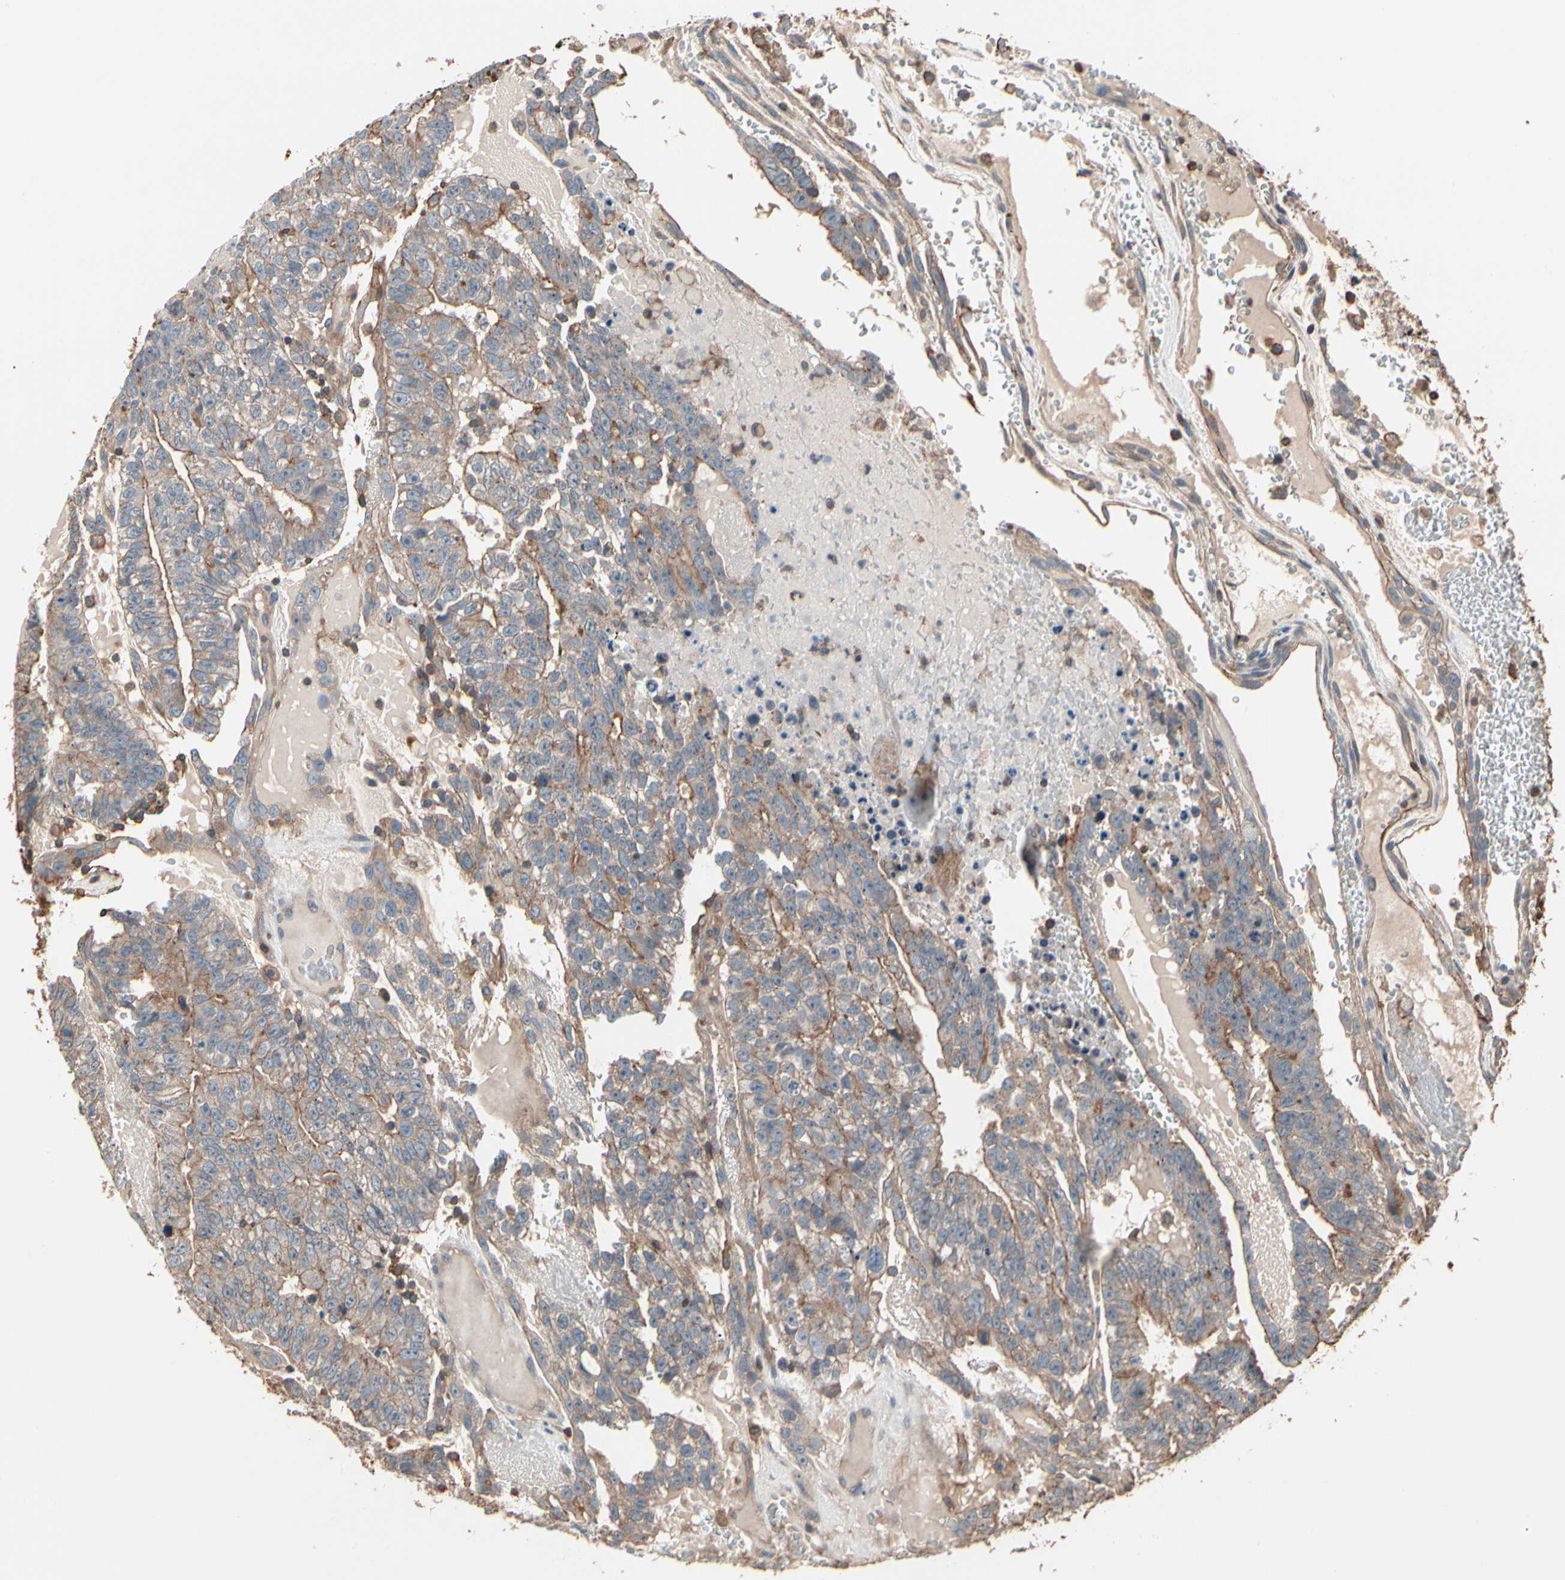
{"staining": {"intensity": "weak", "quantity": "25%-75%", "location": "cytoplasmic/membranous"}, "tissue": "testis cancer", "cell_type": "Tumor cells", "image_type": "cancer", "snomed": [{"axis": "morphology", "description": "Seminoma, NOS"}, {"axis": "morphology", "description": "Carcinoma, Embryonal, NOS"}, {"axis": "topography", "description": "Testis"}], "caption": "Weak cytoplasmic/membranous expression is identified in about 25%-75% of tumor cells in testis cancer.", "gene": "MAPK13", "patient": {"sex": "male", "age": 52}}